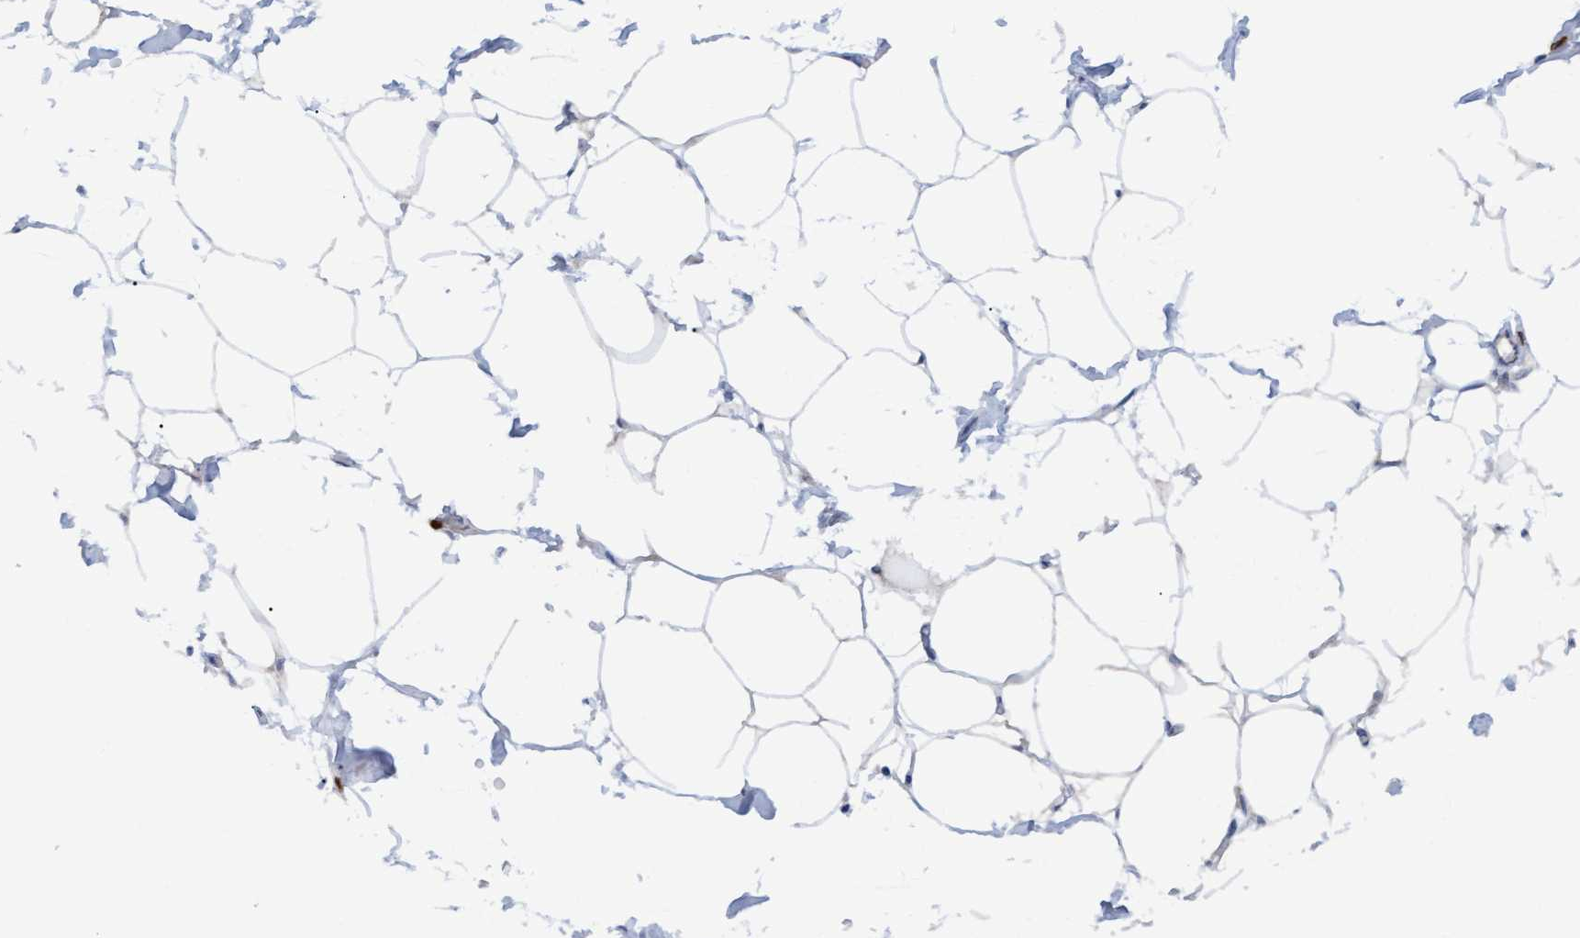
{"staining": {"intensity": "negative", "quantity": "none", "location": "none"}, "tissue": "adipose tissue", "cell_type": "Adipocytes", "image_type": "normal", "snomed": [{"axis": "morphology", "description": "Normal tissue, NOS"}, {"axis": "morphology", "description": "Adenocarcinoma, NOS"}, {"axis": "topography", "description": "Colon"}, {"axis": "topography", "description": "Peripheral nerve tissue"}], "caption": "Immunohistochemistry (IHC) micrograph of normal adipose tissue: human adipose tissue stained with DAB (3,3'-diaminobenzidine) shows no significant protein positivity in adipocytes.", "gene": "STXBP1", "patient": {"sex": "male", "age": 14}}